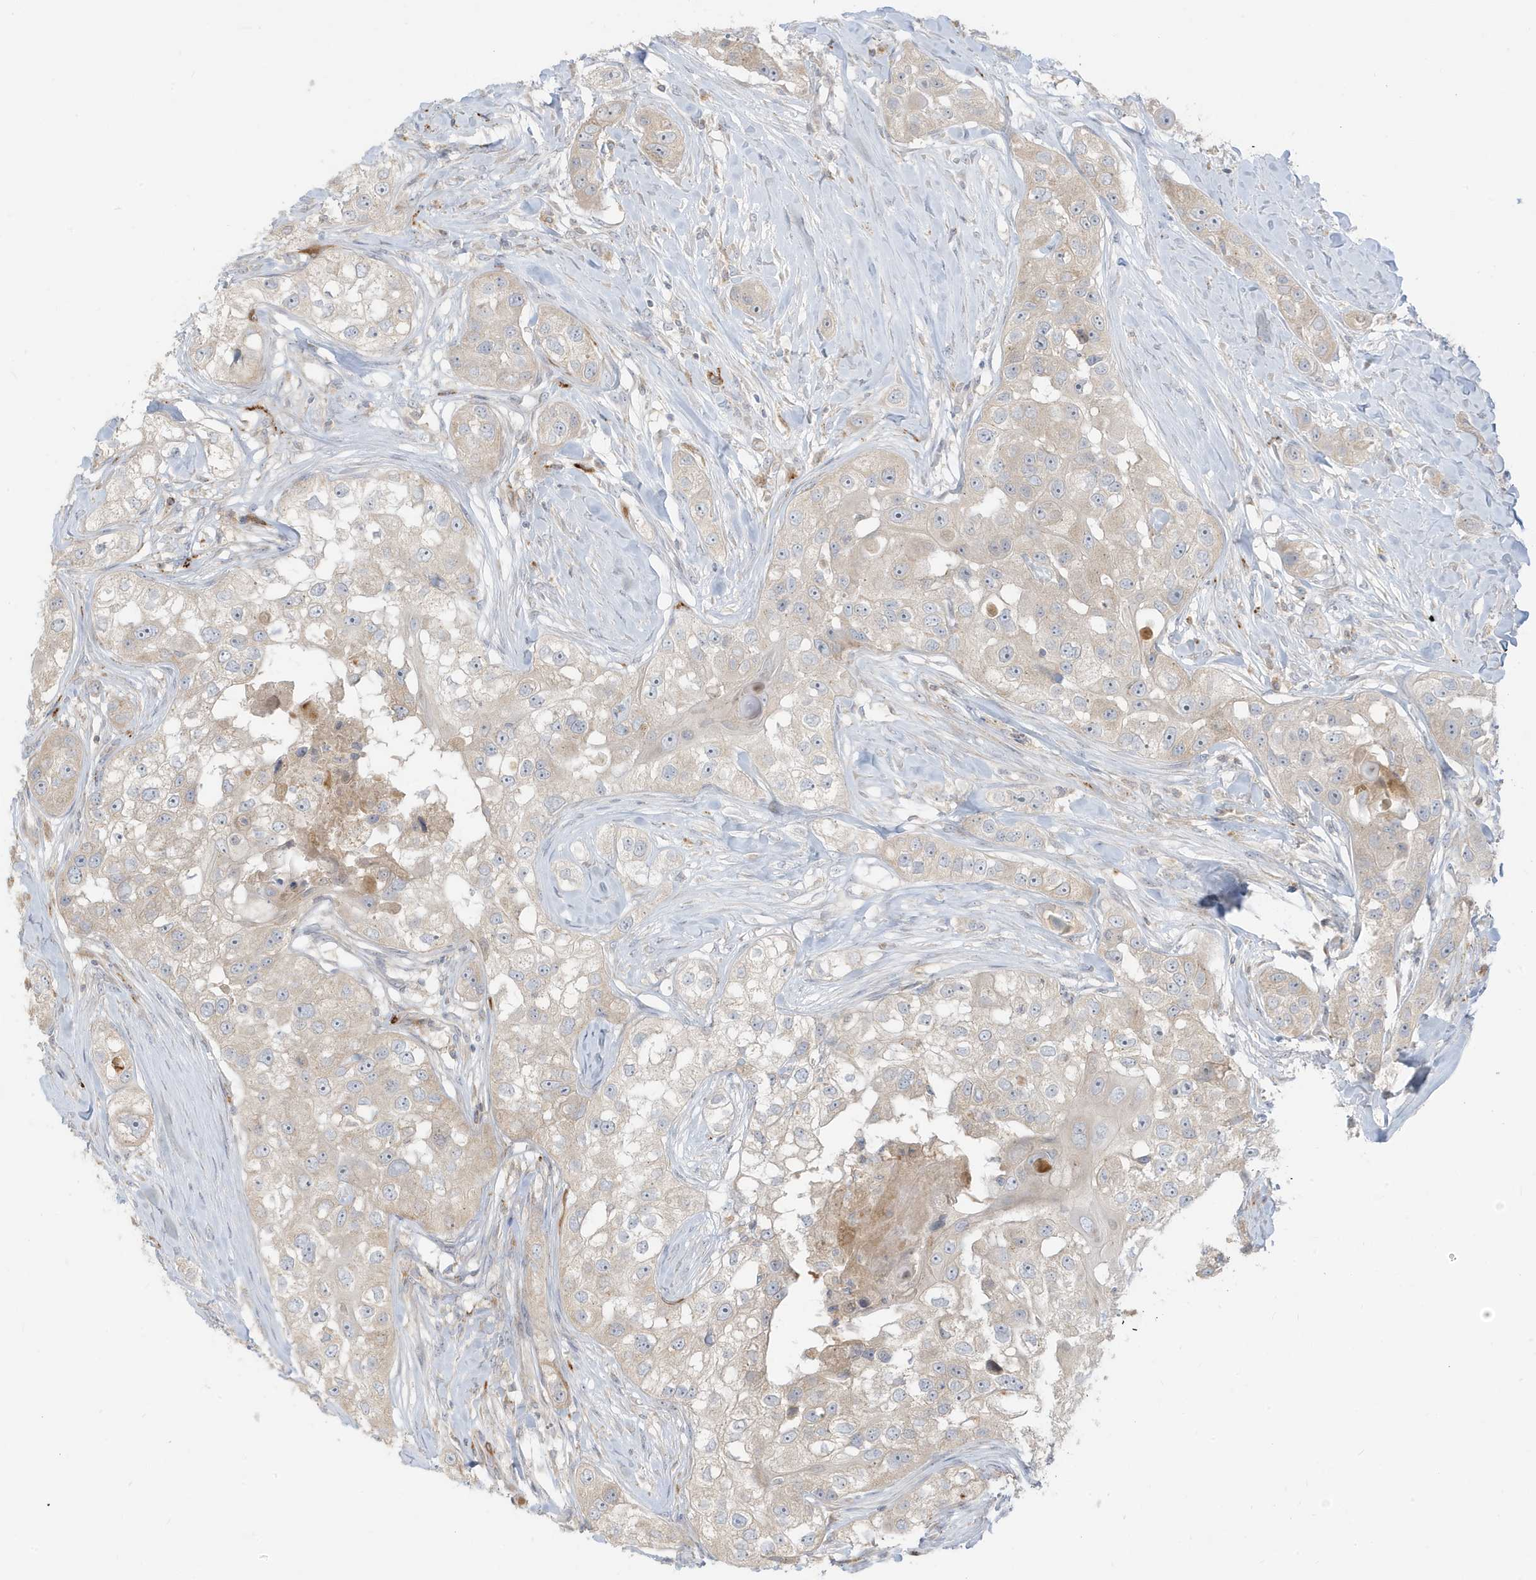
{"staining": {"intensity": "weak", "quantity": "<25%", "location": "cytoplasmic/membranous"}, "tissue": "head and neck cancer", "cell_type": "Tumor cells", "image_type": "cancer", "snomed": [{"axis": "morphology", "description": "Normal tissue, NOS"}, {"axis": "morphology", "description": "Squamous cell carcinoma, NOS"}, {"axis": "topography", "description": "Skeletal muscle"}, {"axis": "topography", "description": "Head-Neck"}], "caption": "High power microscopy histopathology image of an IHC micrograph of squamous cell carcinoma (head and neck), revealing no significant positivity in tumor cells.", "gene": "MCOLN1", "patient": {"sex": "male", "age": 51}}